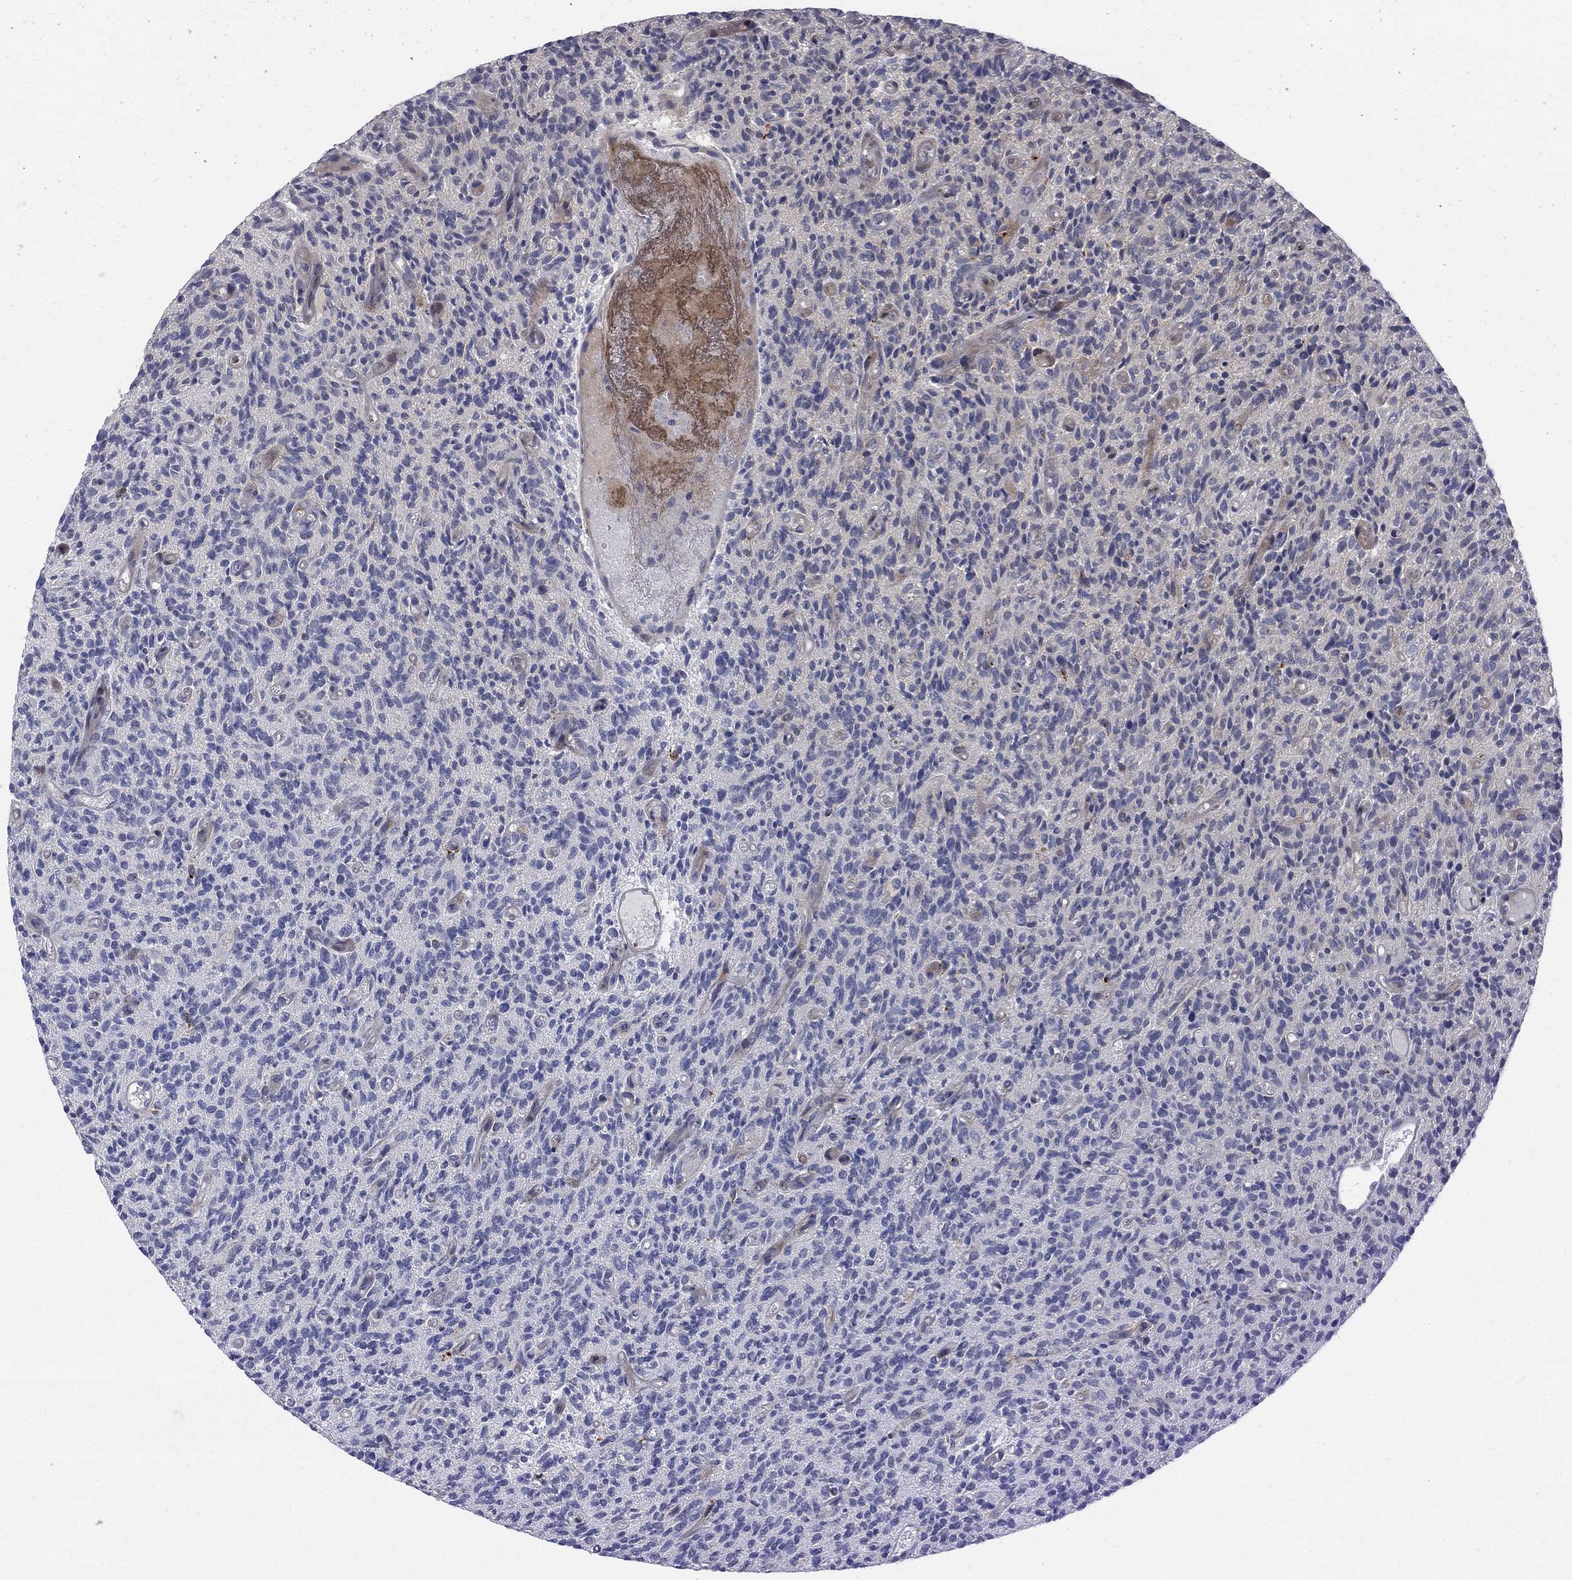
{"staining": {"intensity": "negative", "quantity": "none", "location": "none"}, "tissue": "glioma", "cell_type": "Tumor cells", "image_type": "cancer", "snomed": [{"axis": "morphology", "description": "Glioma, malignant, High grade"}, {"axis": "topography", "description": "Brain"}], "caption": "Tumor cells are negative for protein expression in human malignant glioma (high-grade).", "gene": "WDR19", "patient": {"sex": "male", "age": 64}}